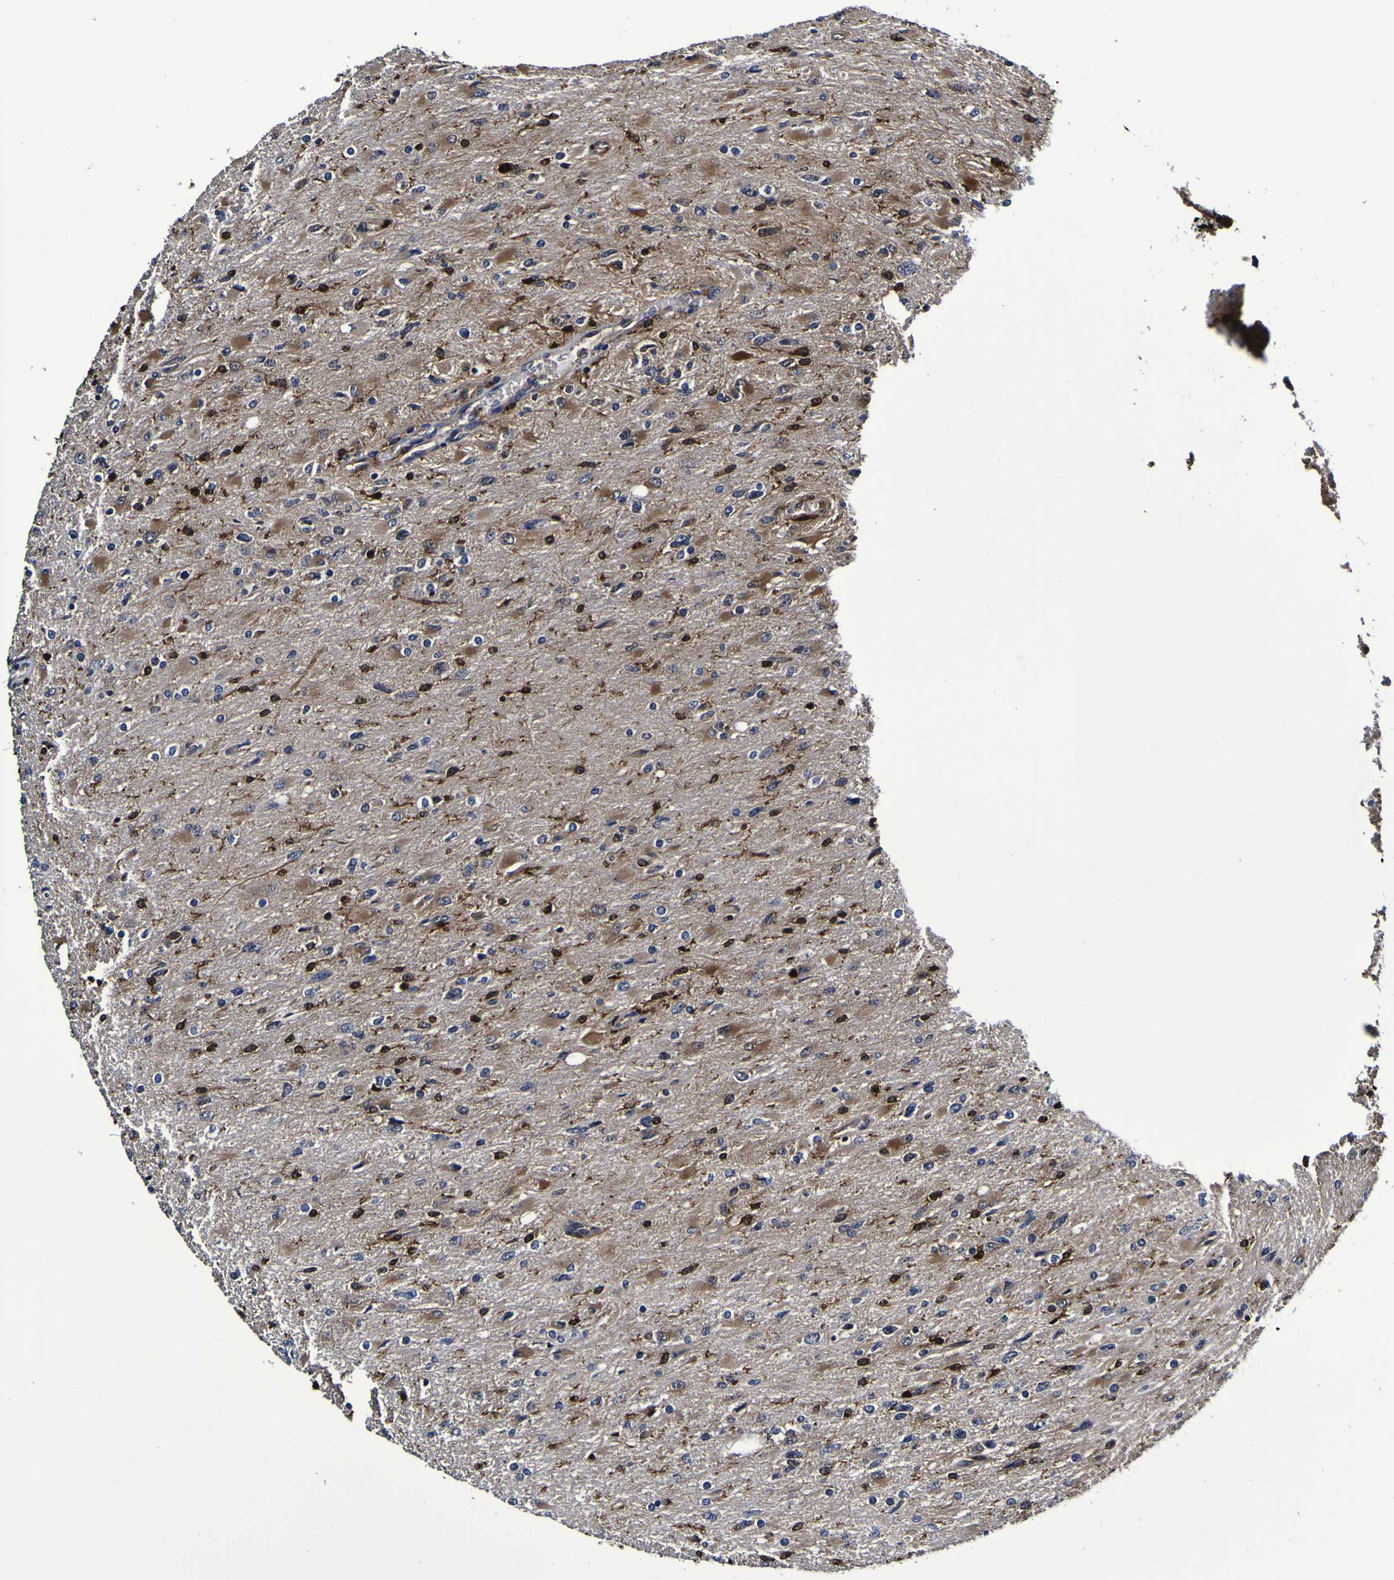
{"staining": {"intensity": "negative", "quantity": "none", "location": "none"}, "tissue": "glioma", "cell_type": "Tumor cells", "image_type": "cancer", "snomed": [{"axis": "morphology", "description": "Glioma, malignant, High grade"}, {"axis": "topography", "description": "Cerebral cortex"}], "caption": "Tumor cells are negative for brown protein staining in malignant high-grade glioma. (DAB immunohistochemistry visualized using brightfield microscopy, high magnification).", "gene": "GPX1", "patient": {"sex": "female", "age": 36}}